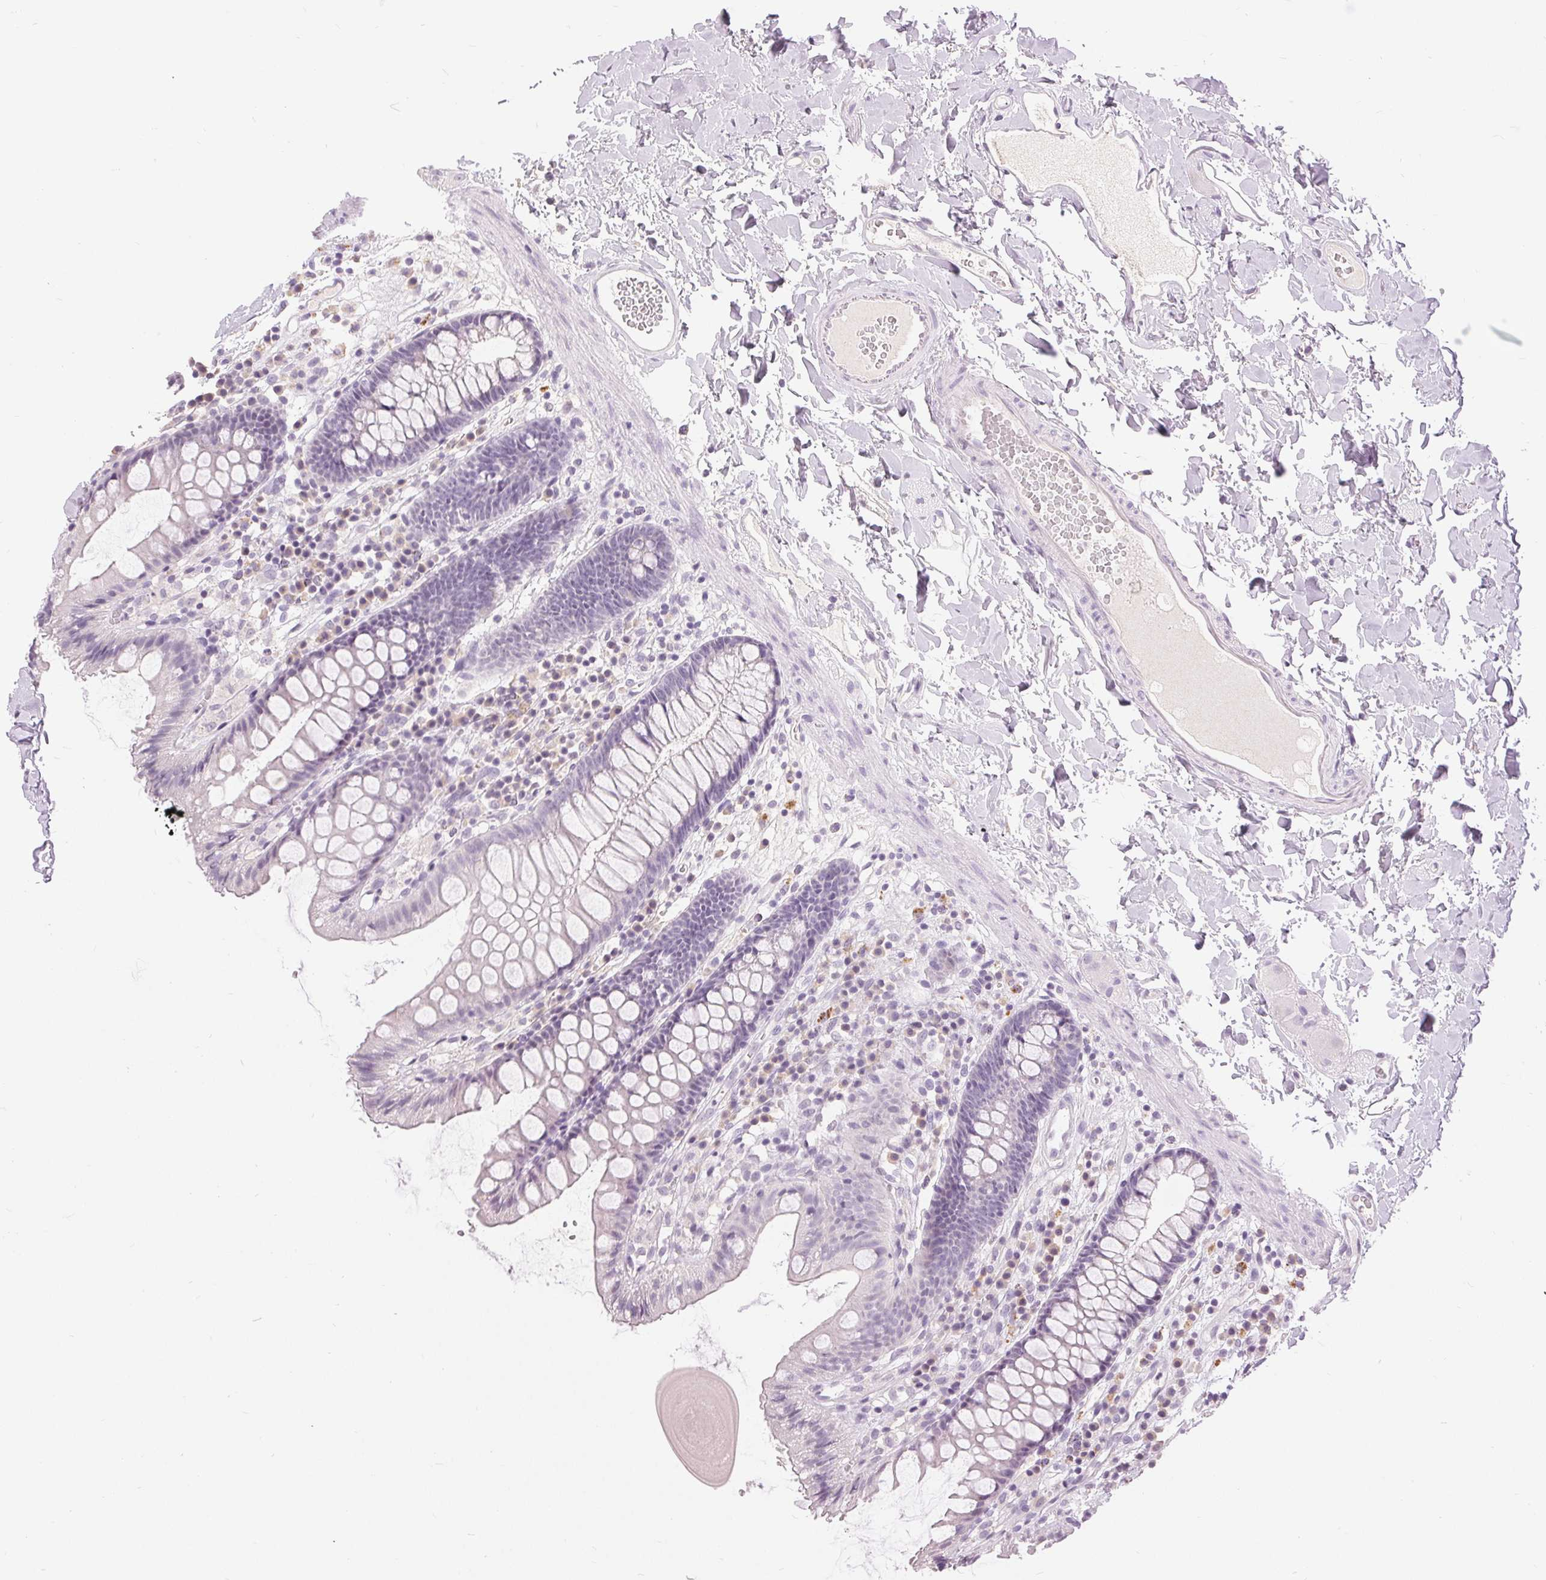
{"staining": {"intensity": "negative", "quantity": "none", "location": "none"}, "tissue": "colon", "cell_type": "Endothelial cells", "image_type": "normal", "snomed": [{"axis": "morphology", "description": "Normal tissue, NOS"}, {"axis": "topography", "description": "Colon"}], "caption": "This micrograph is of normal colon stained with immunohistochemistry to label a protein in brown with the nuclei are counter-stained blue. There is no staining in endothelial cells. (DAB IHC visualized using brightfield microscopy, high magnification).", "gene": "DSG3", "patient": {"sex": "male", "age": 84}}